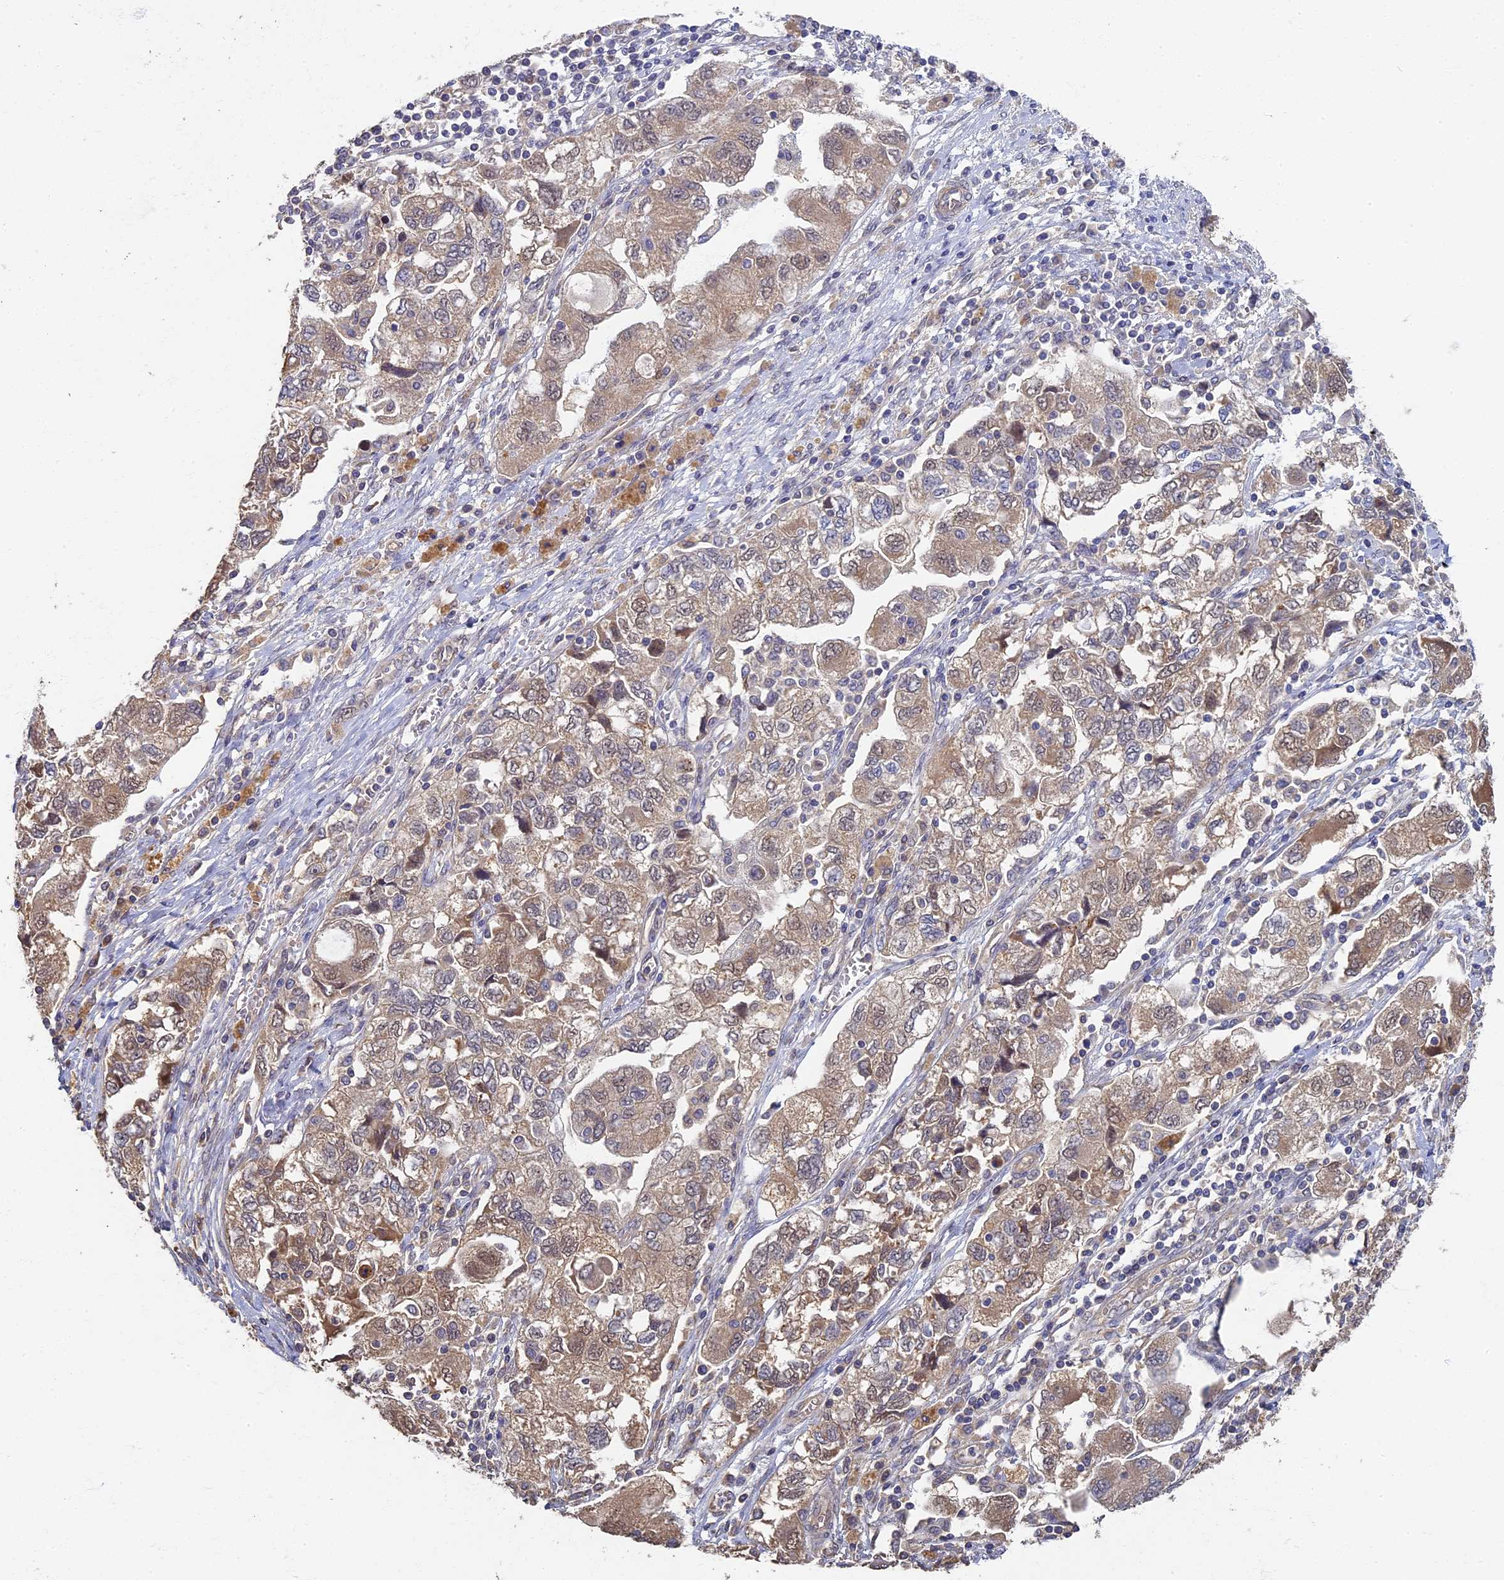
{"staining": {"intensity": "weak", "quantity": ">75%", "location": "cytoplasmic/membranous"}, "tissue": "ovarian cancer", "cell_type": "Tumor cells", "image_type": "cancer", "snomed": [{"axis": "morphology", "description": "Carcinoma, NOS"}, {"axis": "morphology", "description": "Cystadenocarcinoma, serous, NOS"}, {"axis": "topography", "description": "Ovary"}], "caption": "Weak cytoplasmic/membranous expression for a protein is identified in approximately >75% of tumor cells of ovarian cancer using immunohistochemistry.", "gene": "RSPH3", "patient": {"sex": "female", "age": 69}}